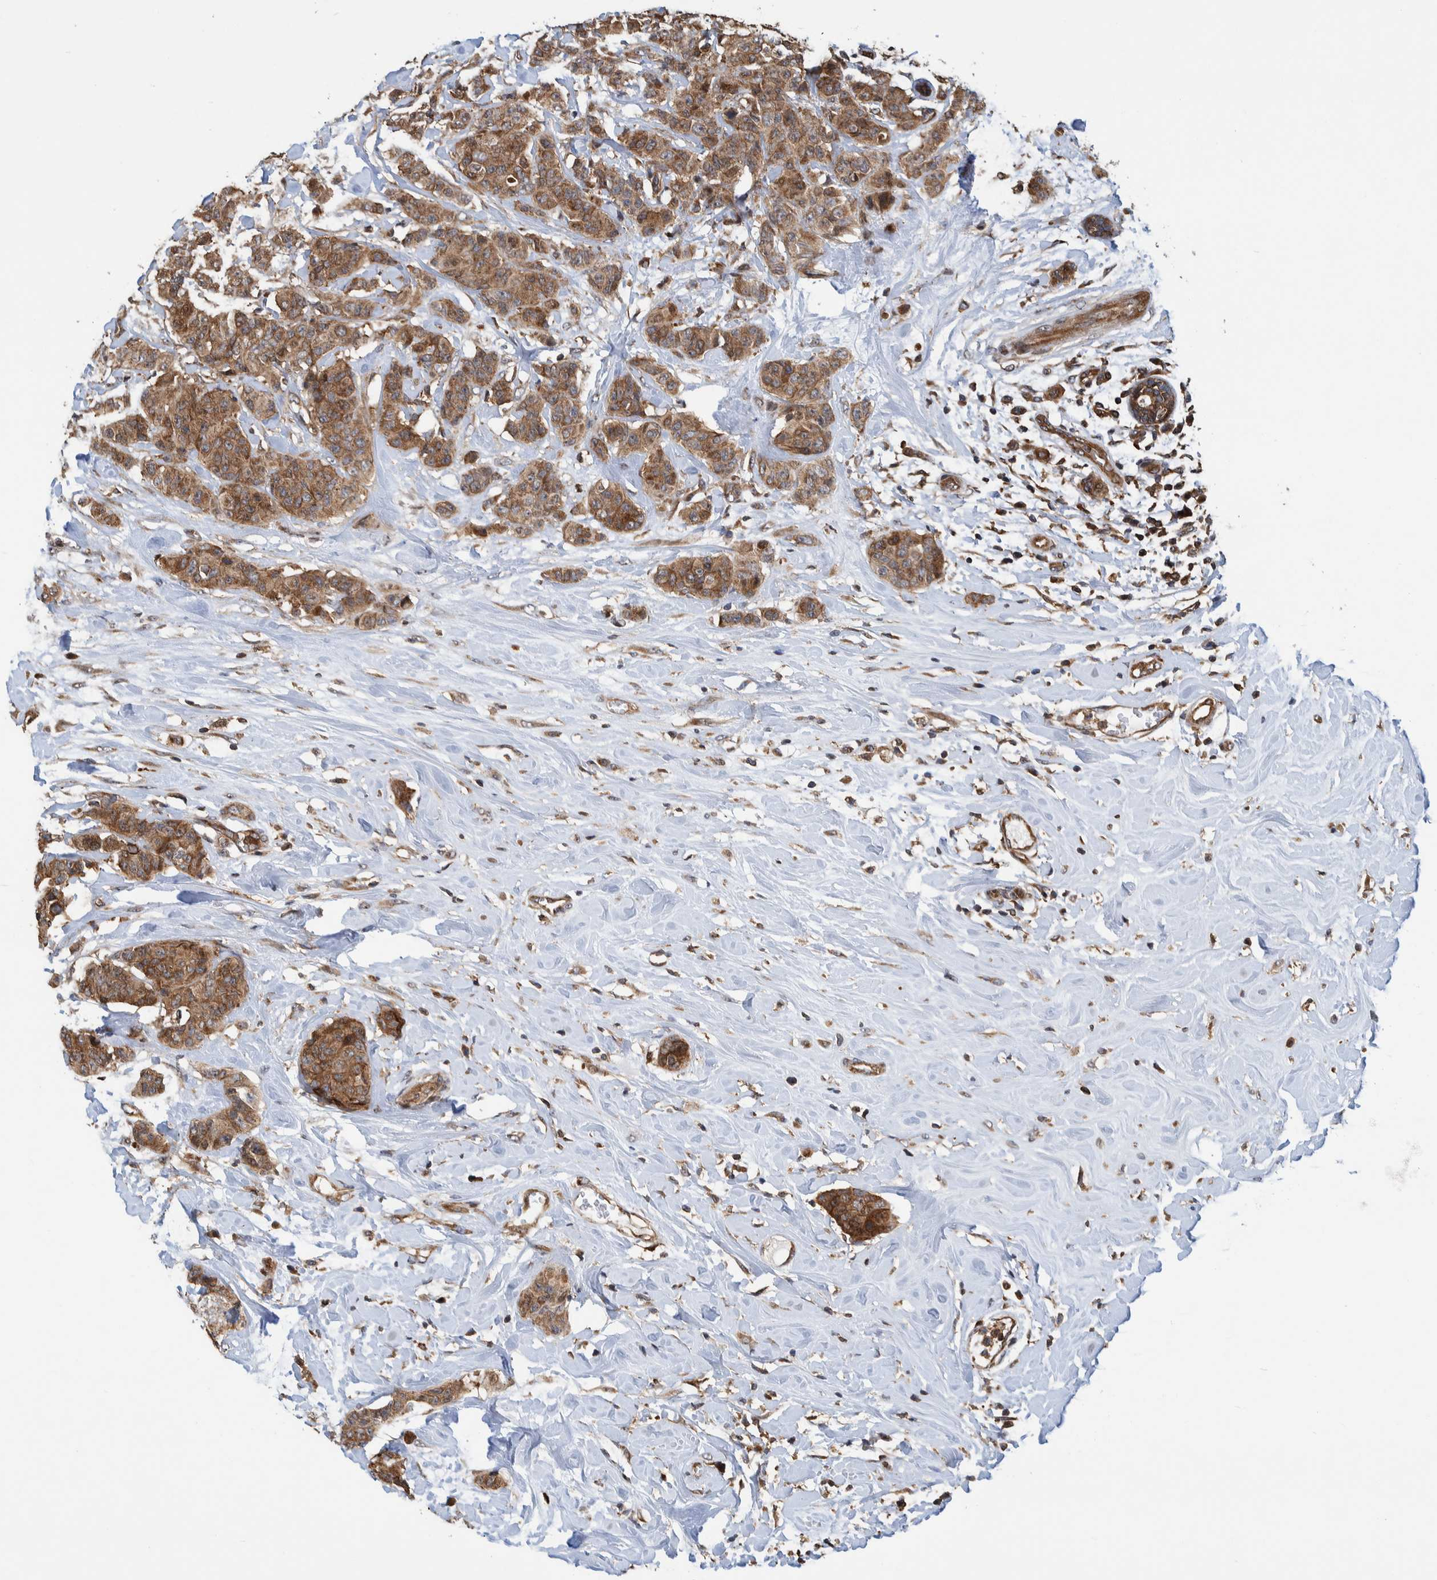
{"staining": {"intensity": "moderate", "quantity": ">75%", "location": "cytoplasmic/membranous"}, "tissue": "breast cancer", "cell_type": "Tumor cells", "image_type": "cancer", "snomed": [{"axis": "morphology", "description": "Normal tissue, NOS"}, {"axis": "morphology", "description": "Duct carcinoma"}, {"axis": "topography", "description": "Breast"}], "caption": "Breast cancer (invasive ductal carcinoma) tissue shows moderate cytoplasmic/membranous positivity in about >75% of tumor cells (Brightfield microscopy of DAB IHC at high magnification).", "gene": "CCDC57", "patient": {"sex": "female", "age": 40}}